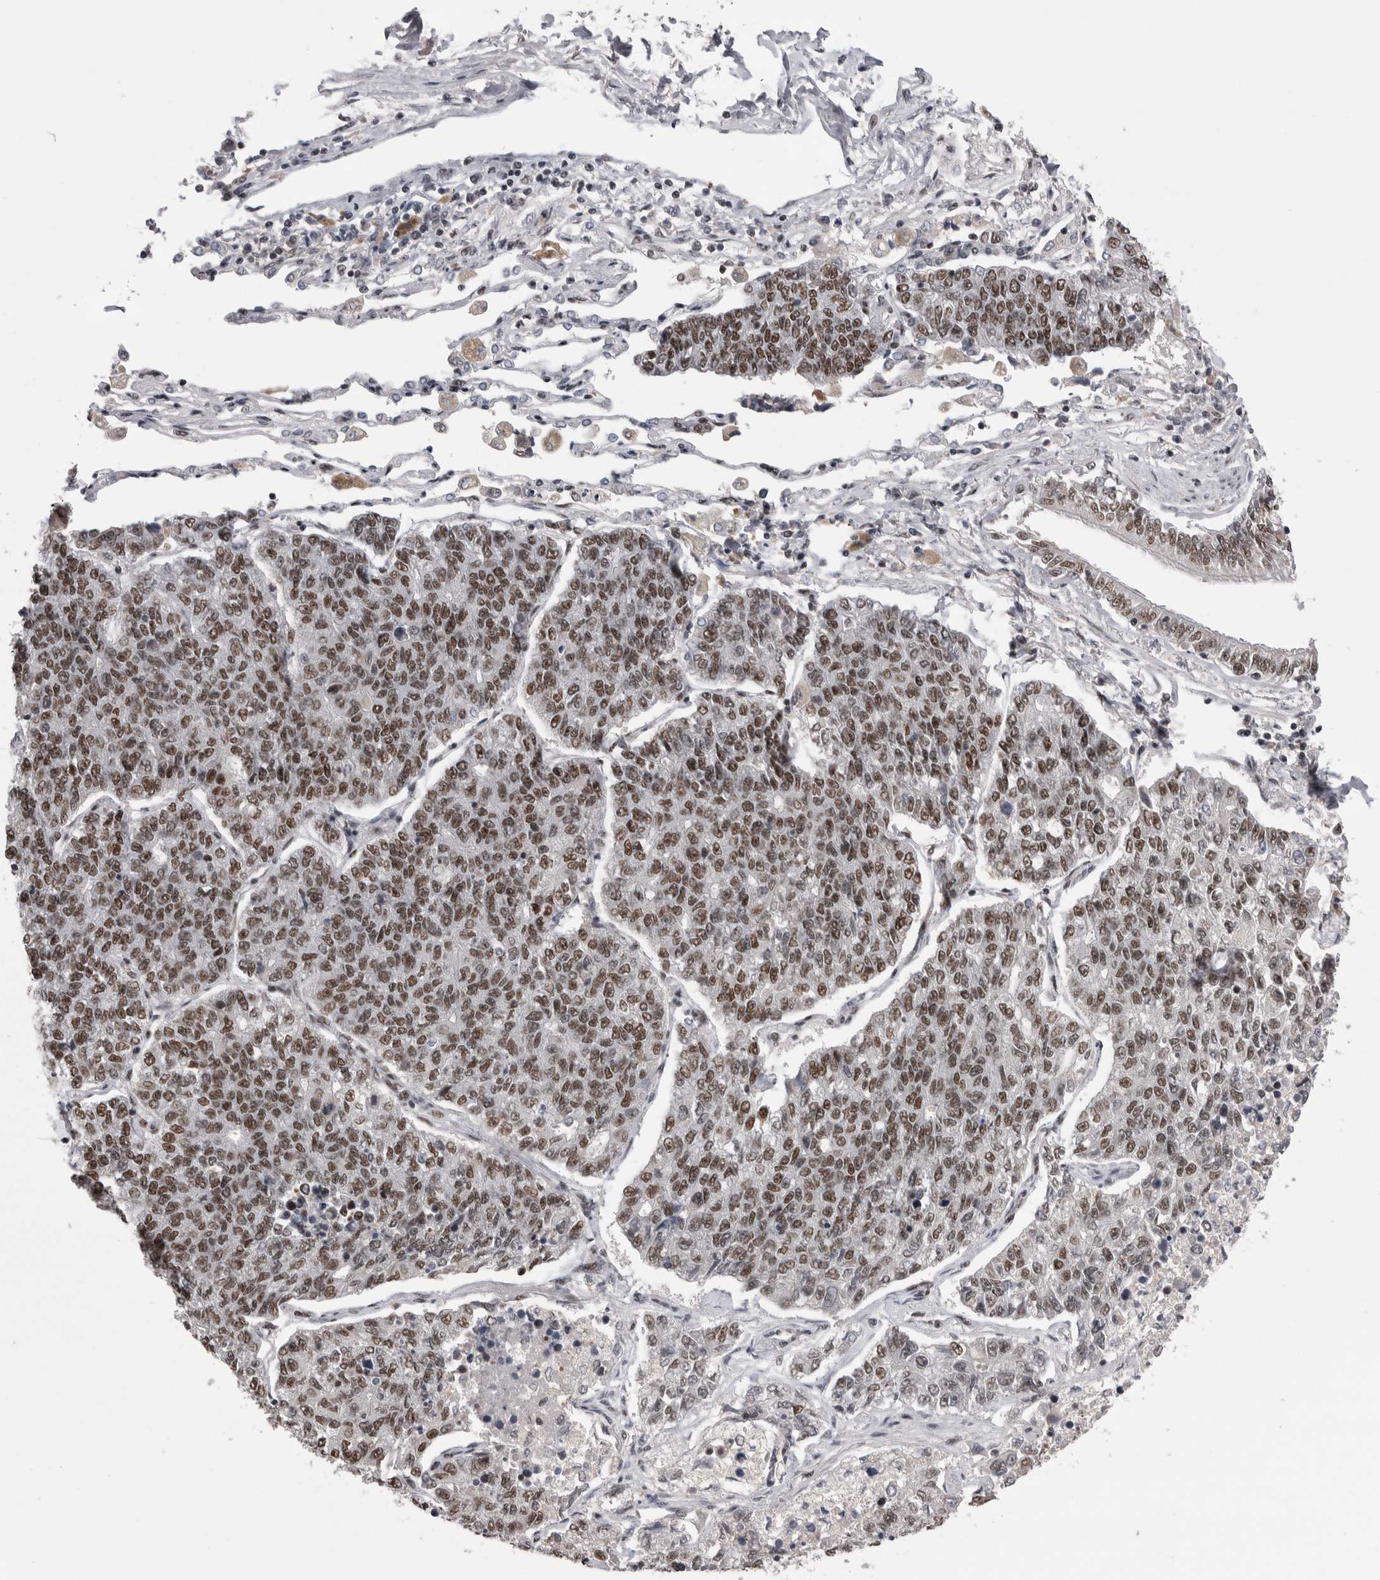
{"staining": {"intensity": "moderate", "quantity": ">75%", "location": "nuclear"}, "tissue": "lung cancer", "cell_type": "Tumor cells", "image_type": "cancer", "snomed": [{"axis": "morphology", "description": "Adenocarcinoma, NOS"}, {"axis": "topography", "description": "Lung"}], "caption": "Lung adenocarcinoma tissue reveals moderate nuclear staining in approximately >75% of tumor cells (Brightfield microscopy of DAB IHC at high magnification).", "gene": "DMTF1", "patient": {"sex": "male", "age": 49}}